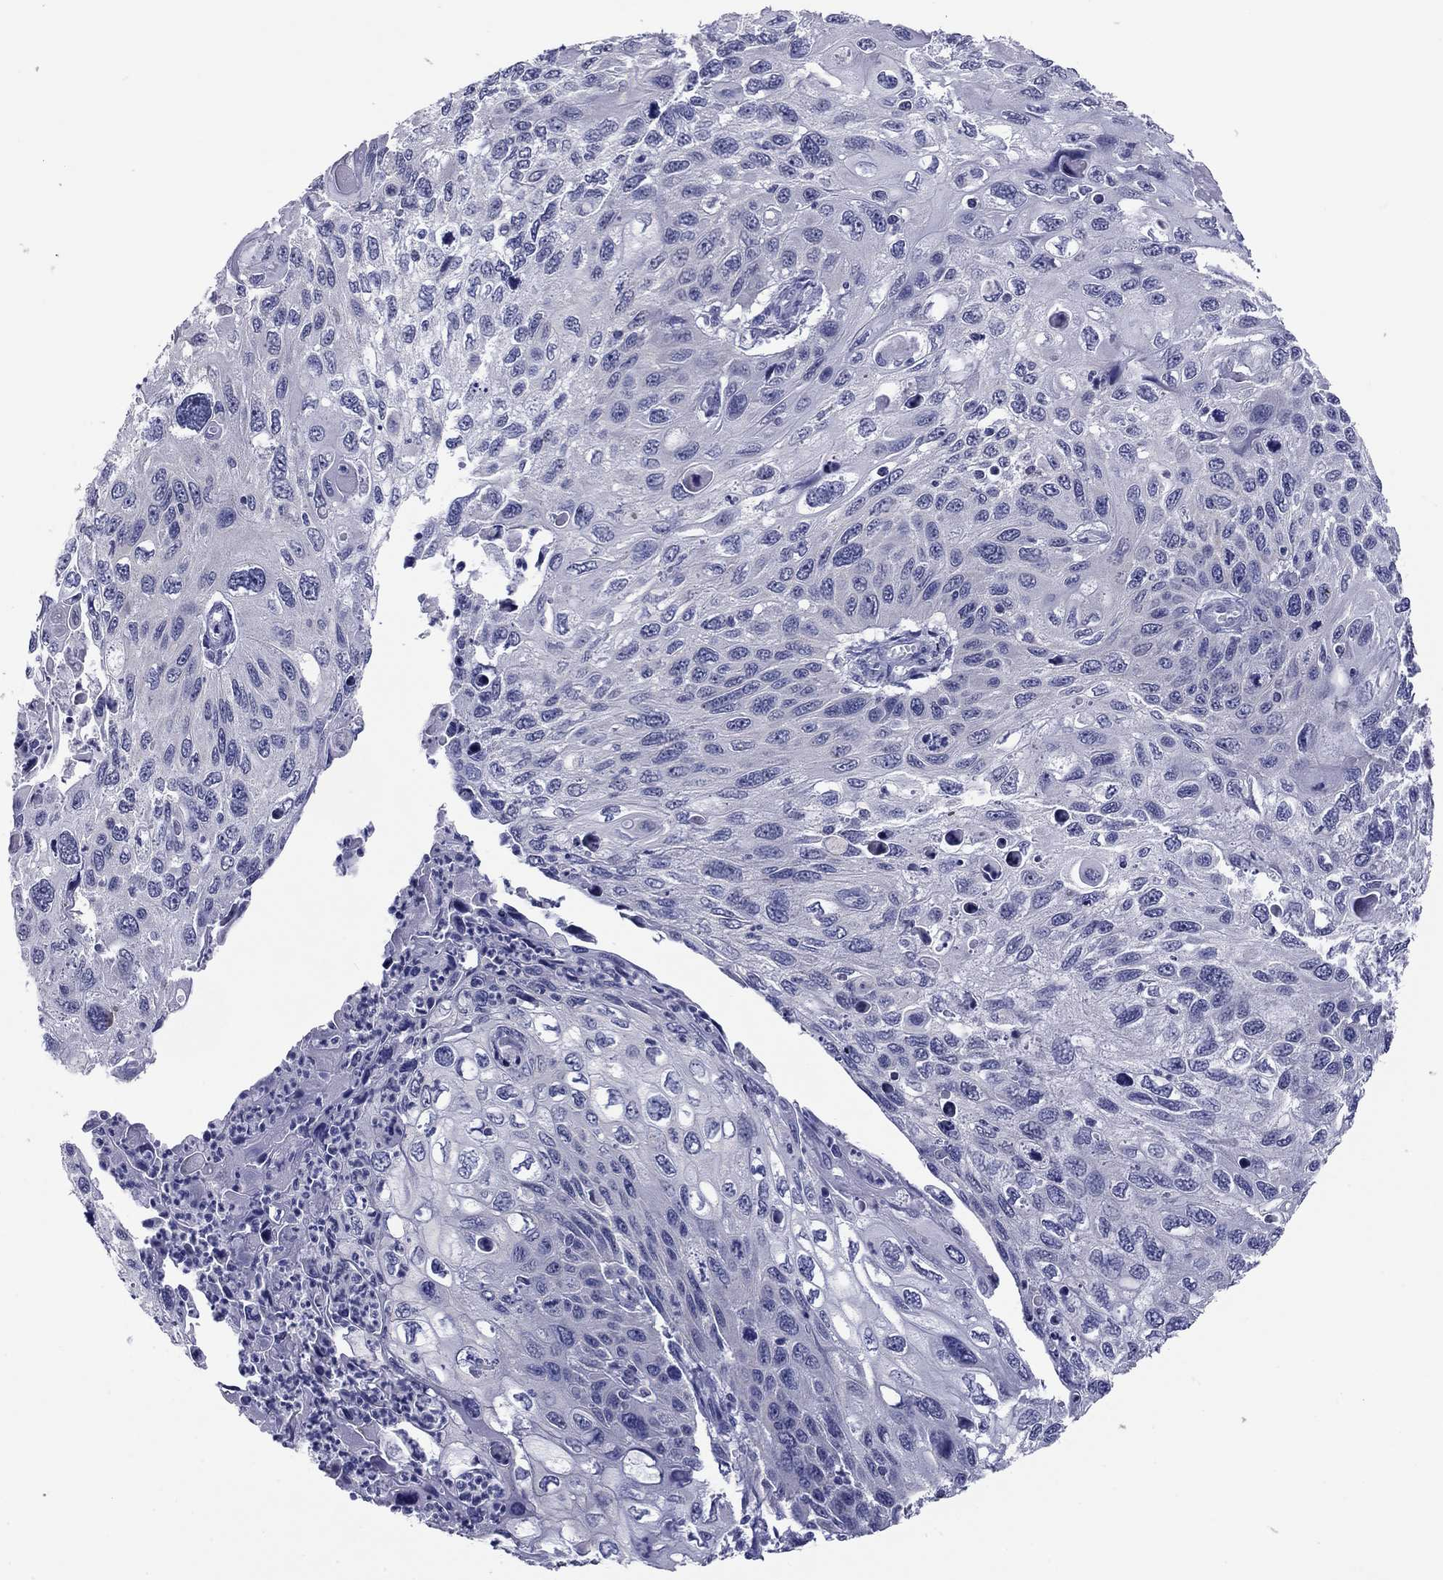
{"staining": {"intensity": "negative", "quantity": "none", "location": "none"}, "tissue": "cervical cancer", "cell_type": "Tumor cells", "image_type": "cancer", "snomed": [{"axis": "morphology", "description": "Squamous cell carcinoma, NOS"}, {"axis": "topography", "description": "Cervix"}], "caption": "There is no significant positivity in tumor cells of cervical cancer.", "gene": "HAO1", "patient": {"sex": "female", "age": 70}}